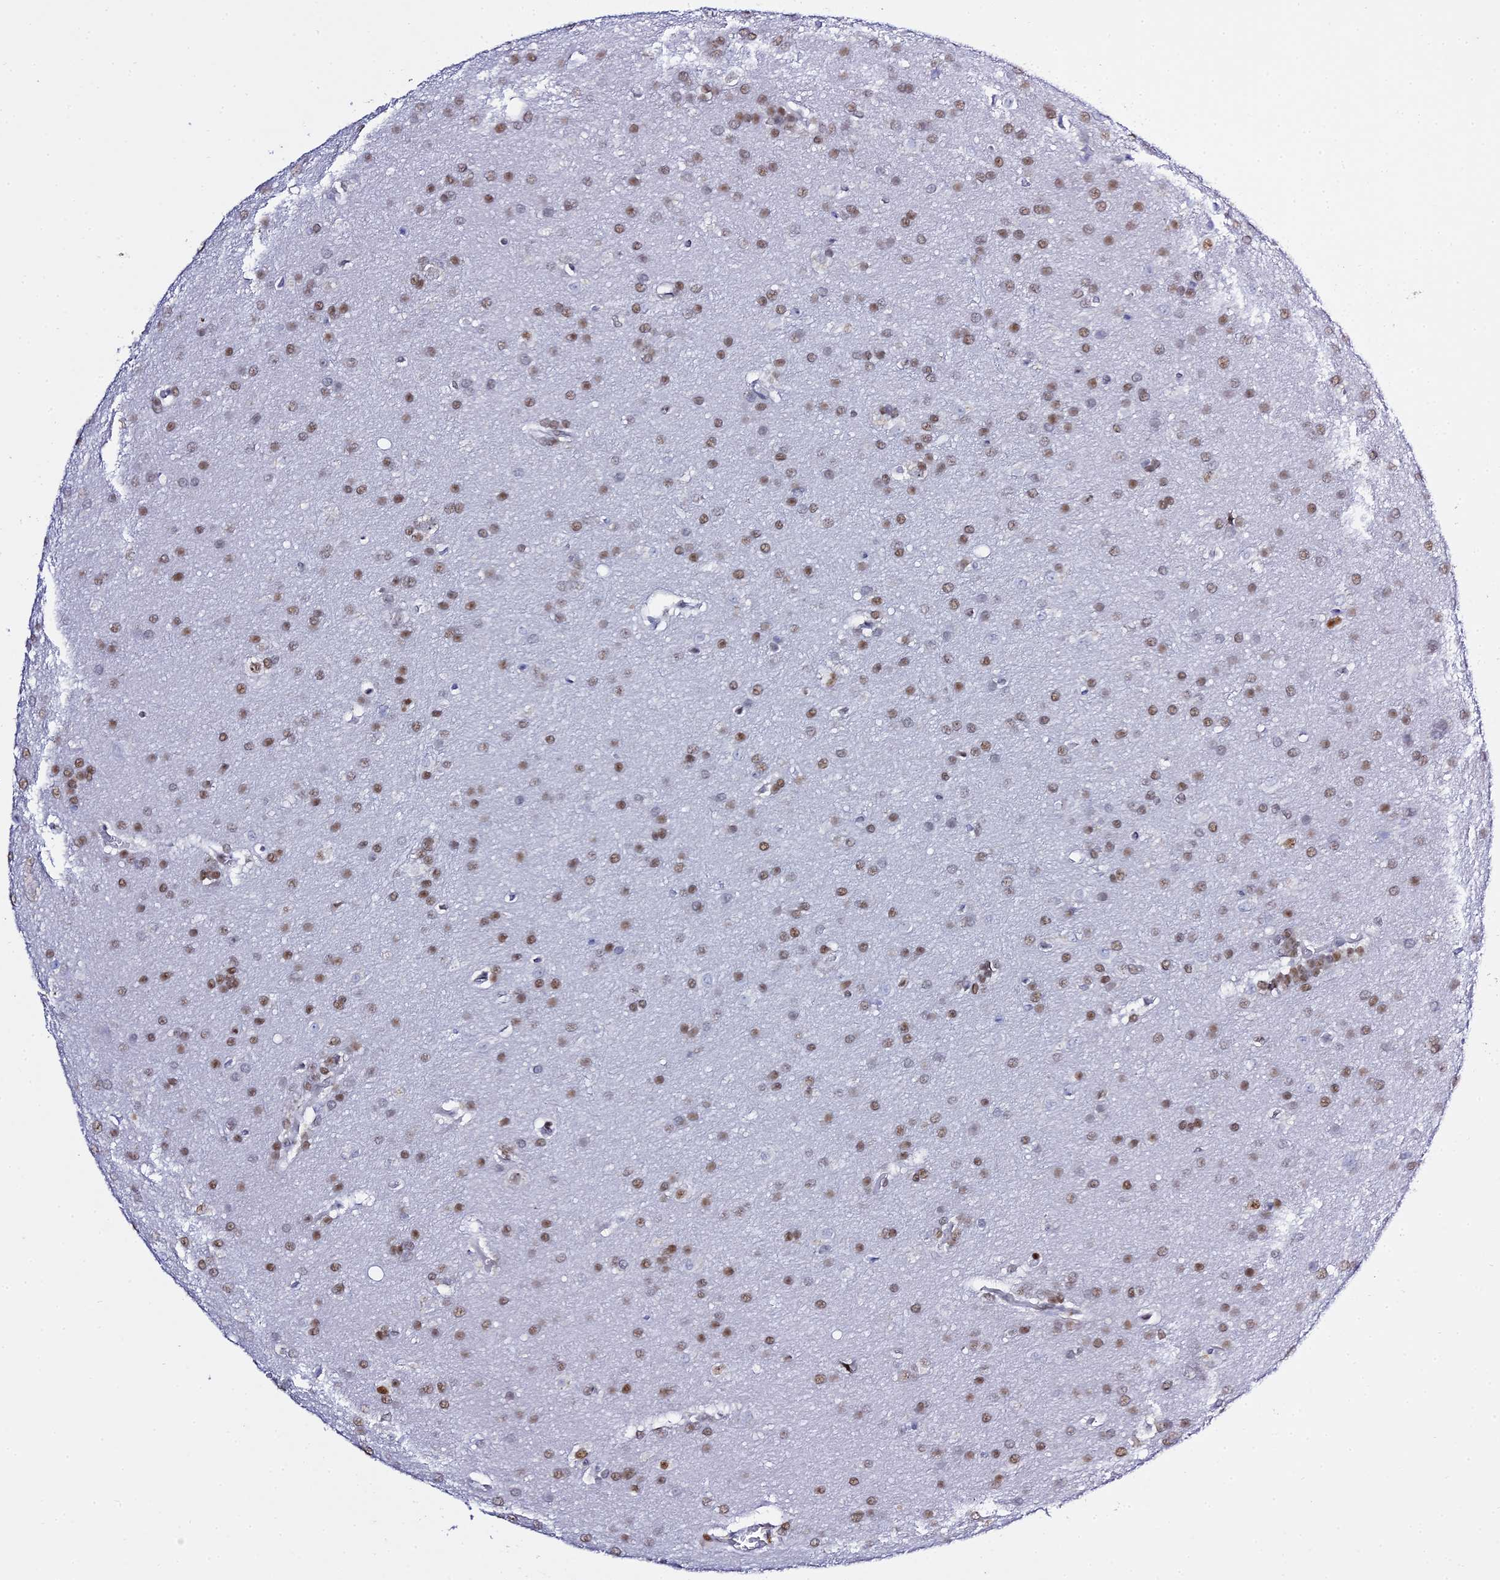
{"staining": {"intensity": "moderate", "quantity": ">75%", "location": "nuclear"}, "tissue": "glioma", "cell_type": "Tumor cells", "image_type": "cancer", "snomed": [{"axis": "morphology", "description": "Glioma, malignant, Low grade"}, {"axis": "topography", "description": "Brain"}], "caption": "Glioma stained for a protein displays moderate nuclear positivity in tumor cells.", "gene": "POFUT2", "patient": {"sex": "female", "age": 32}}